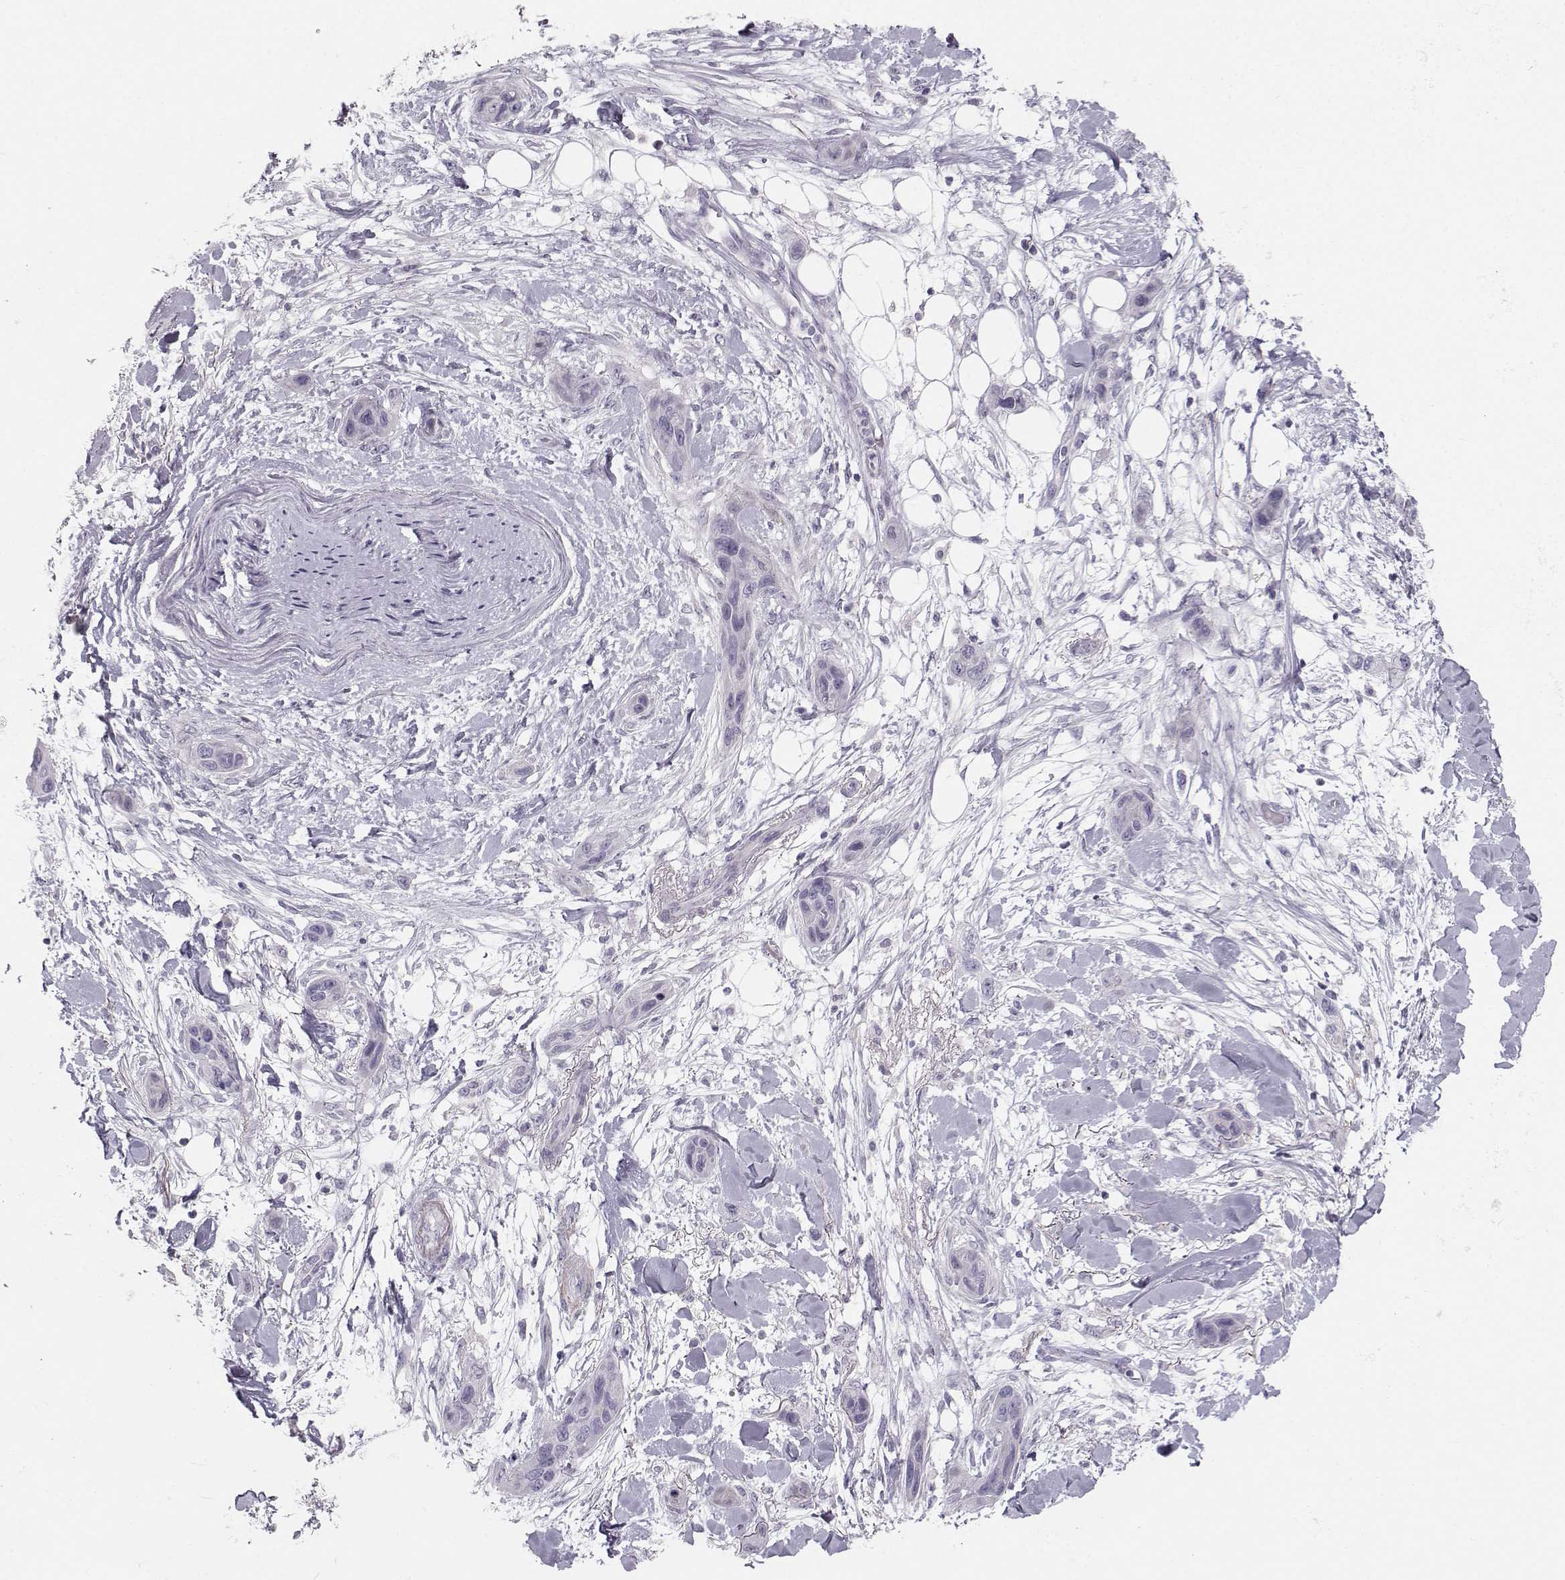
{"staining": {"intensity": "negative", "quantity": "none", "location": "none"}, "tissue": "skin cancer", "cell_type": "Tumor cells", "image_type": "cancer", "snomed": [{"axis": "morphology", "description": "Squamous cell carcinoma, NOS"}, {"axis": "topography", "description": "Skin"}], "caption": "Immunohistochemistry of skin cancer shows no positivity in tumor cells.", "gene": "CASR", "patient": {"sex": "male", "age": 79}}